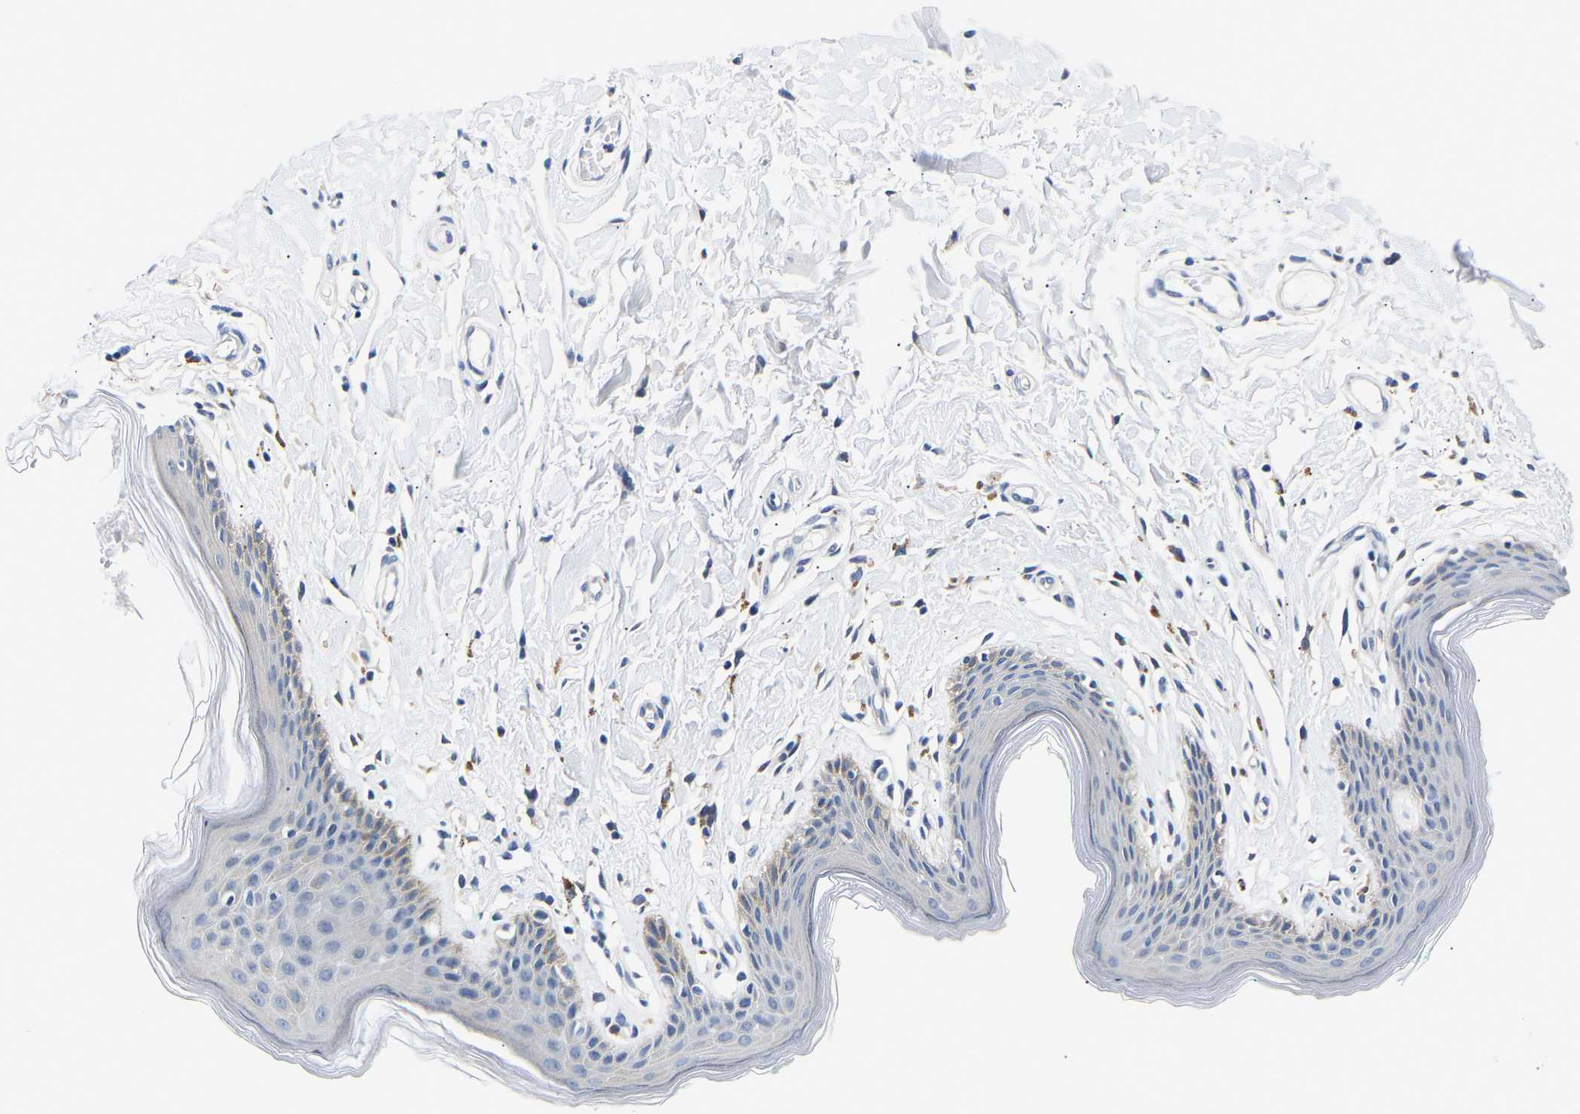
{"staining": {"intensity": "moderate", "quantity": "<25%", "location": "cytoplasmic/membranous"}, "tissue": "skin", "cell_type": "Epidermal cells", "image_type": "normal", "snomed": [{"axis": "morphology", "description": "Normal tissue, NOS"}, {"axis": "topography", "description": "Vulva"}], "caption": "The micrograph shows staining of unremarkable skin, revealing moderate cytoplasmic/membranous protein staining (brown color) within epidermal cells. (Brightfield microscopy of DAB IHC at high magnification).", "gene": "UCHL3", "patient": {"sex": "female", "age": 66}}